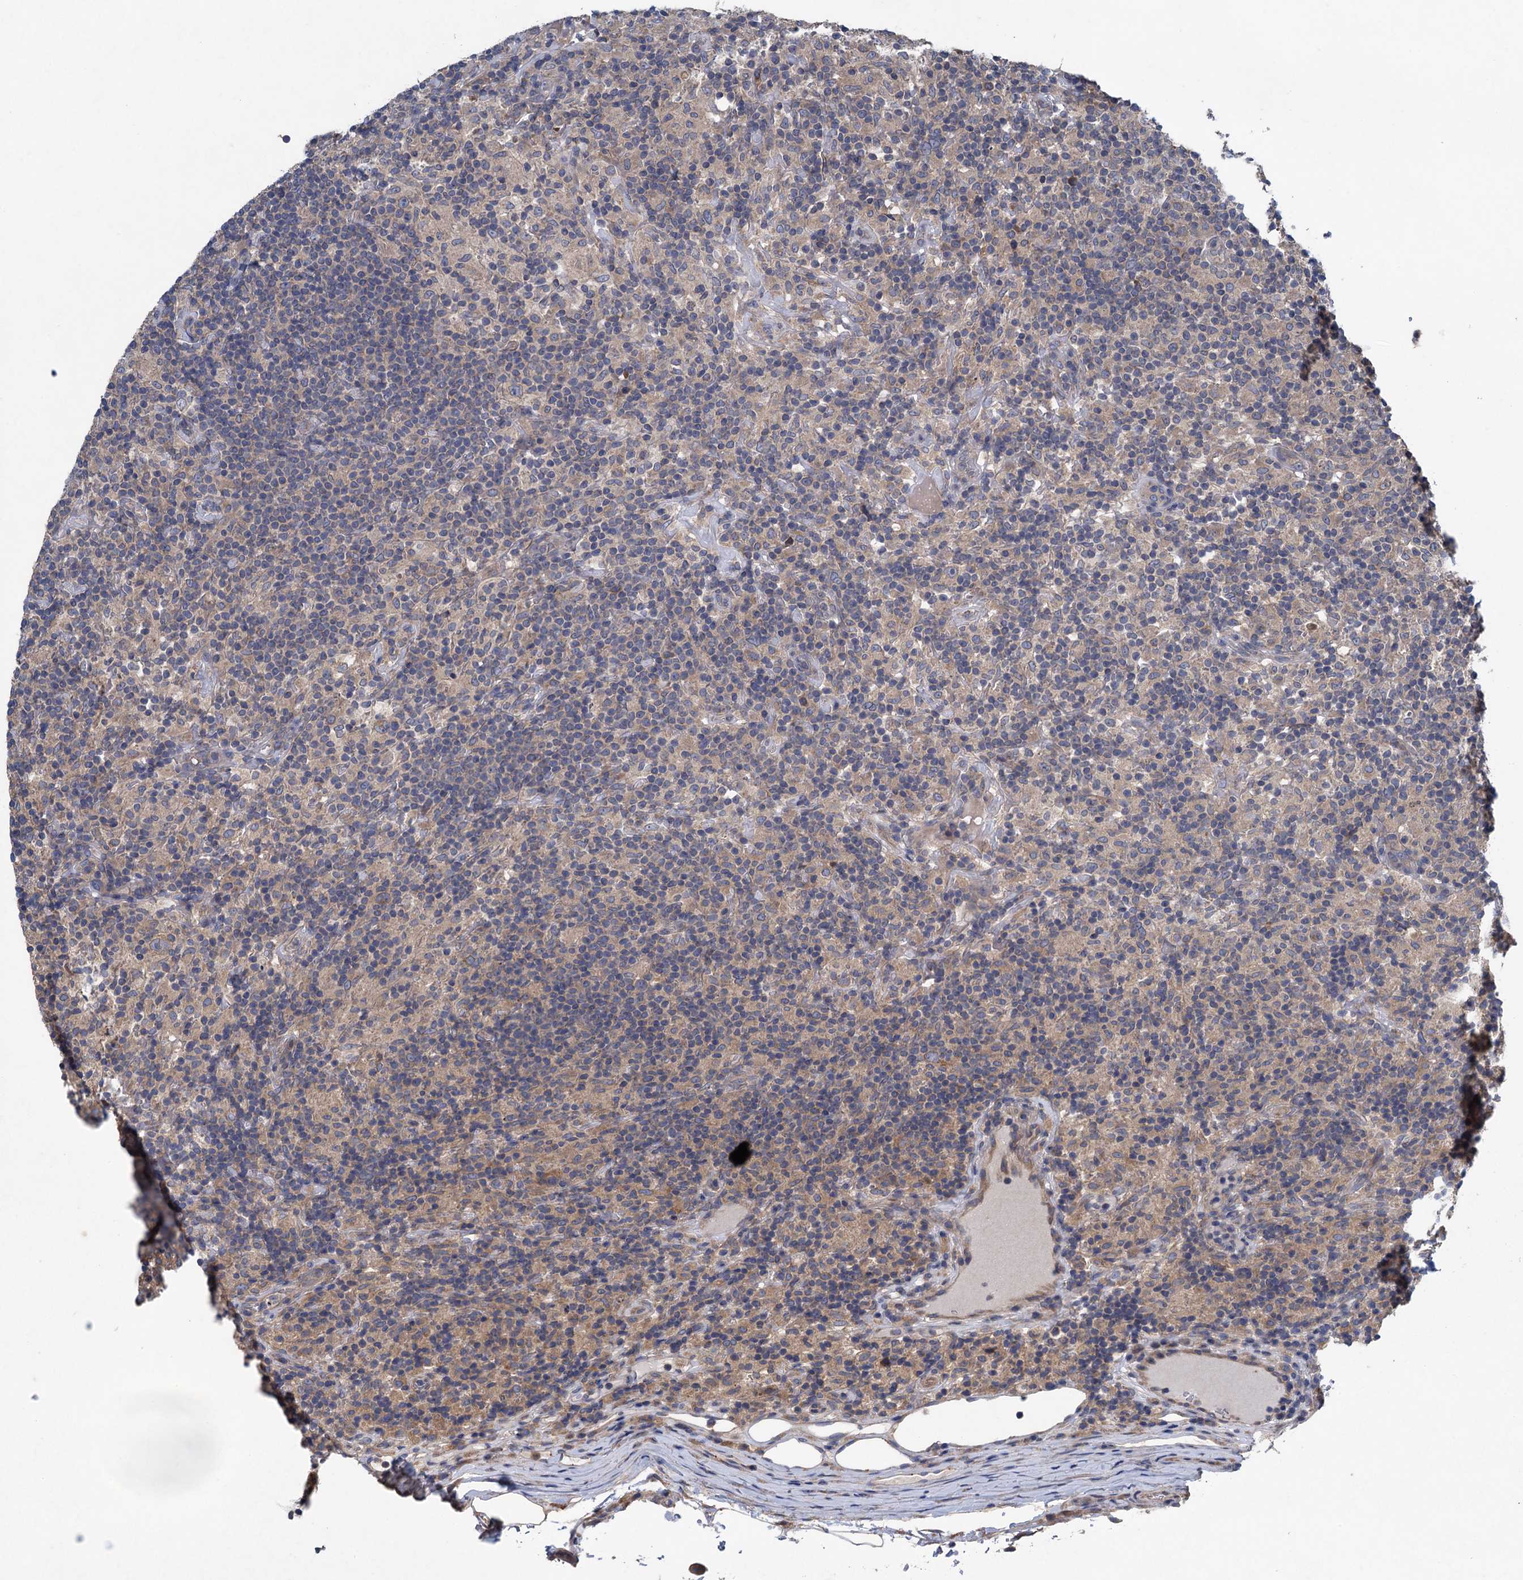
{"staining": {"intensity": "negative", "quantity": "none", "location": "none"}, "tissue": "lymphoma", "cell_type": "Tumor cells", "image_type": "cancer", "snomed": [{"axis": "morphology", "description": "Hodgkin's disease, NOS"}, {"axis": "topography", "description": "Lymph node"}], "caption": "Image shows no significant protein staining in tumor cells of lymphoma. (DAB immunohistochemistry (IHC), high magnification).", "gene": "CNTN5", "patient": {"sex": "male", "age": 70}}